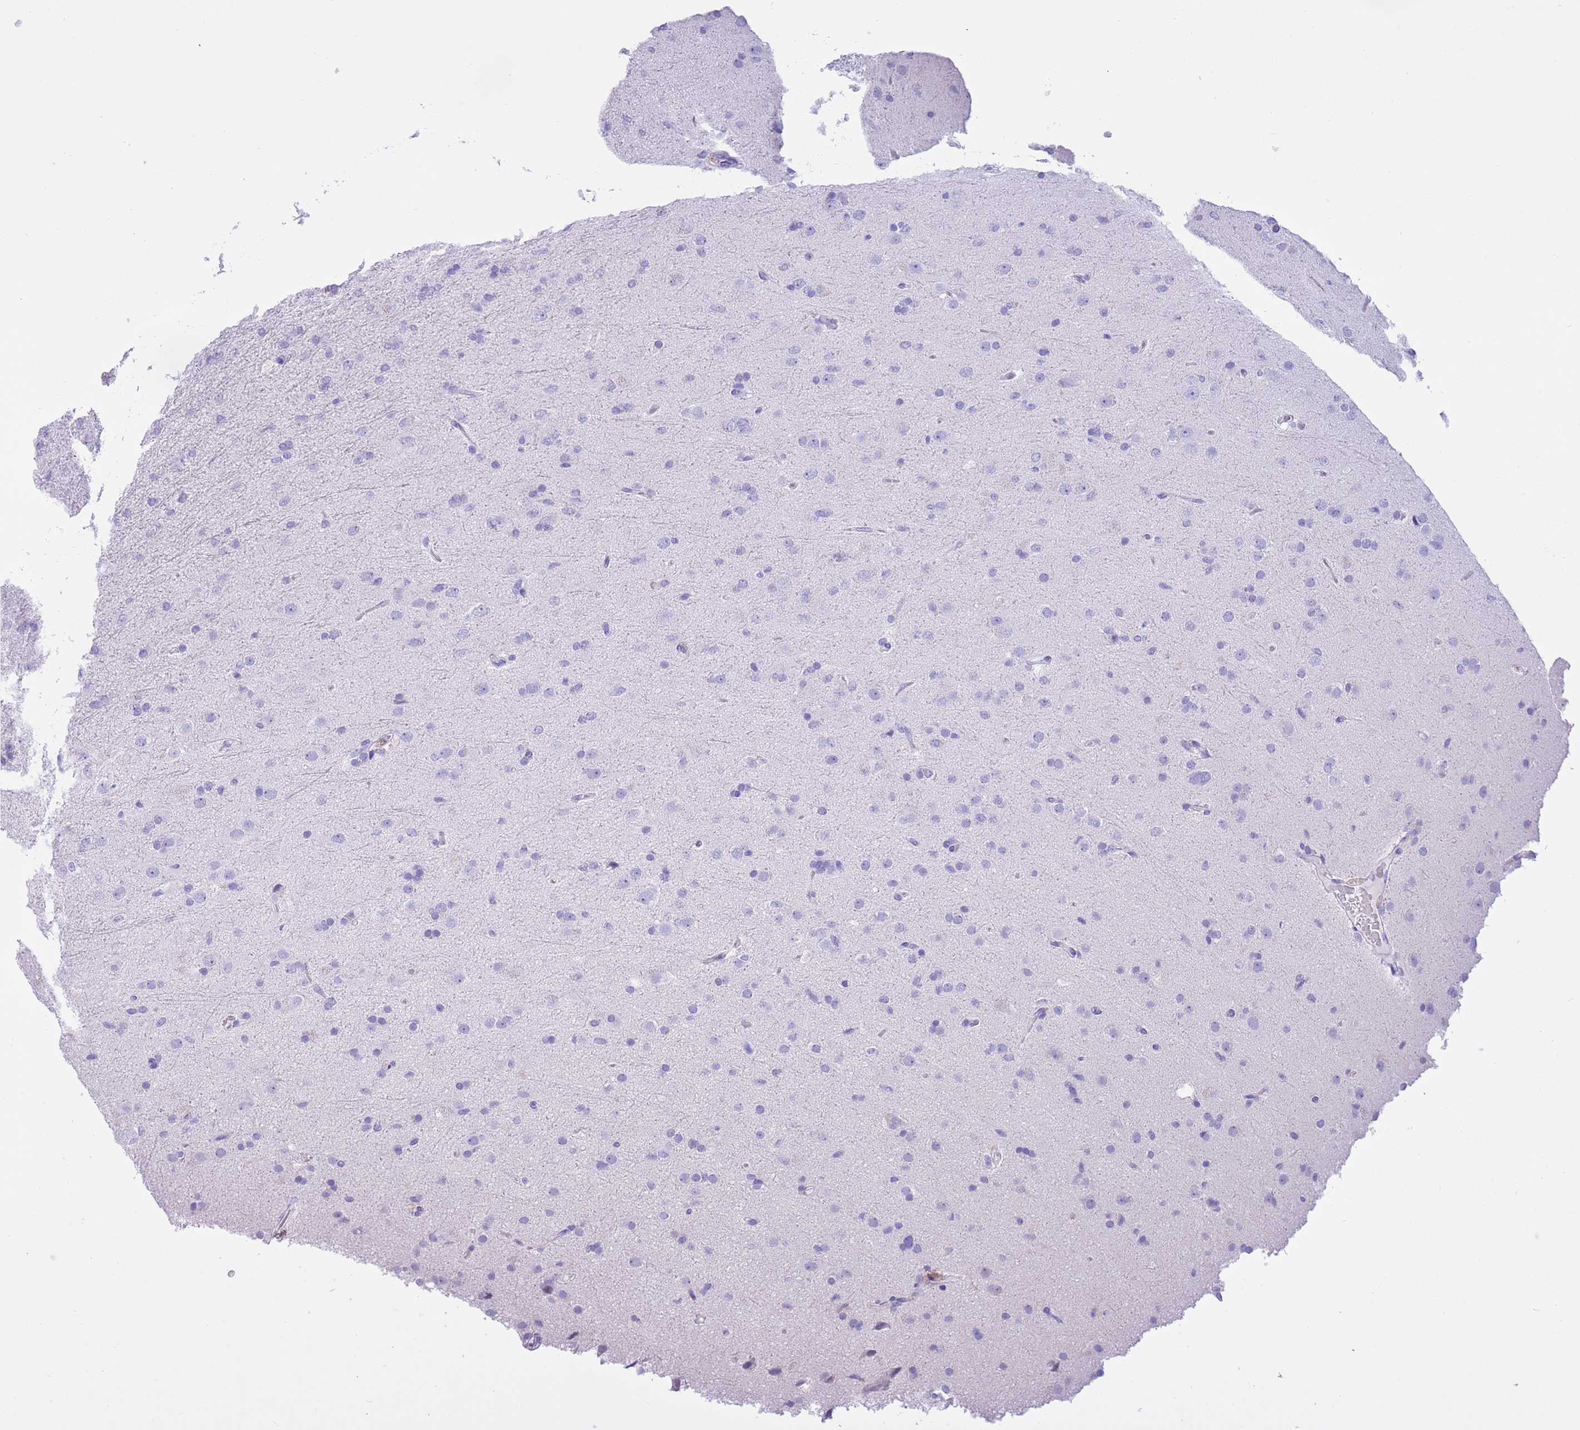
{"staining": {"intensity": "negative", "quantity": "none", "location": "none"}, "tissue": "glioma", "cell_type": "Tumor cells", "image_type": "cancer", "snomed": [{"axis": "morphology", "description": "Glioma, malignant, Low grade"}, {"axis": "topography", "description": "Brain"}], "caption": "Photomicrograph shows no significant protein positivity in tumor cells of low-grade glioma (malignant).", "gene": "TMEM185B", "patient": {"sex": "male", "age": 65}}